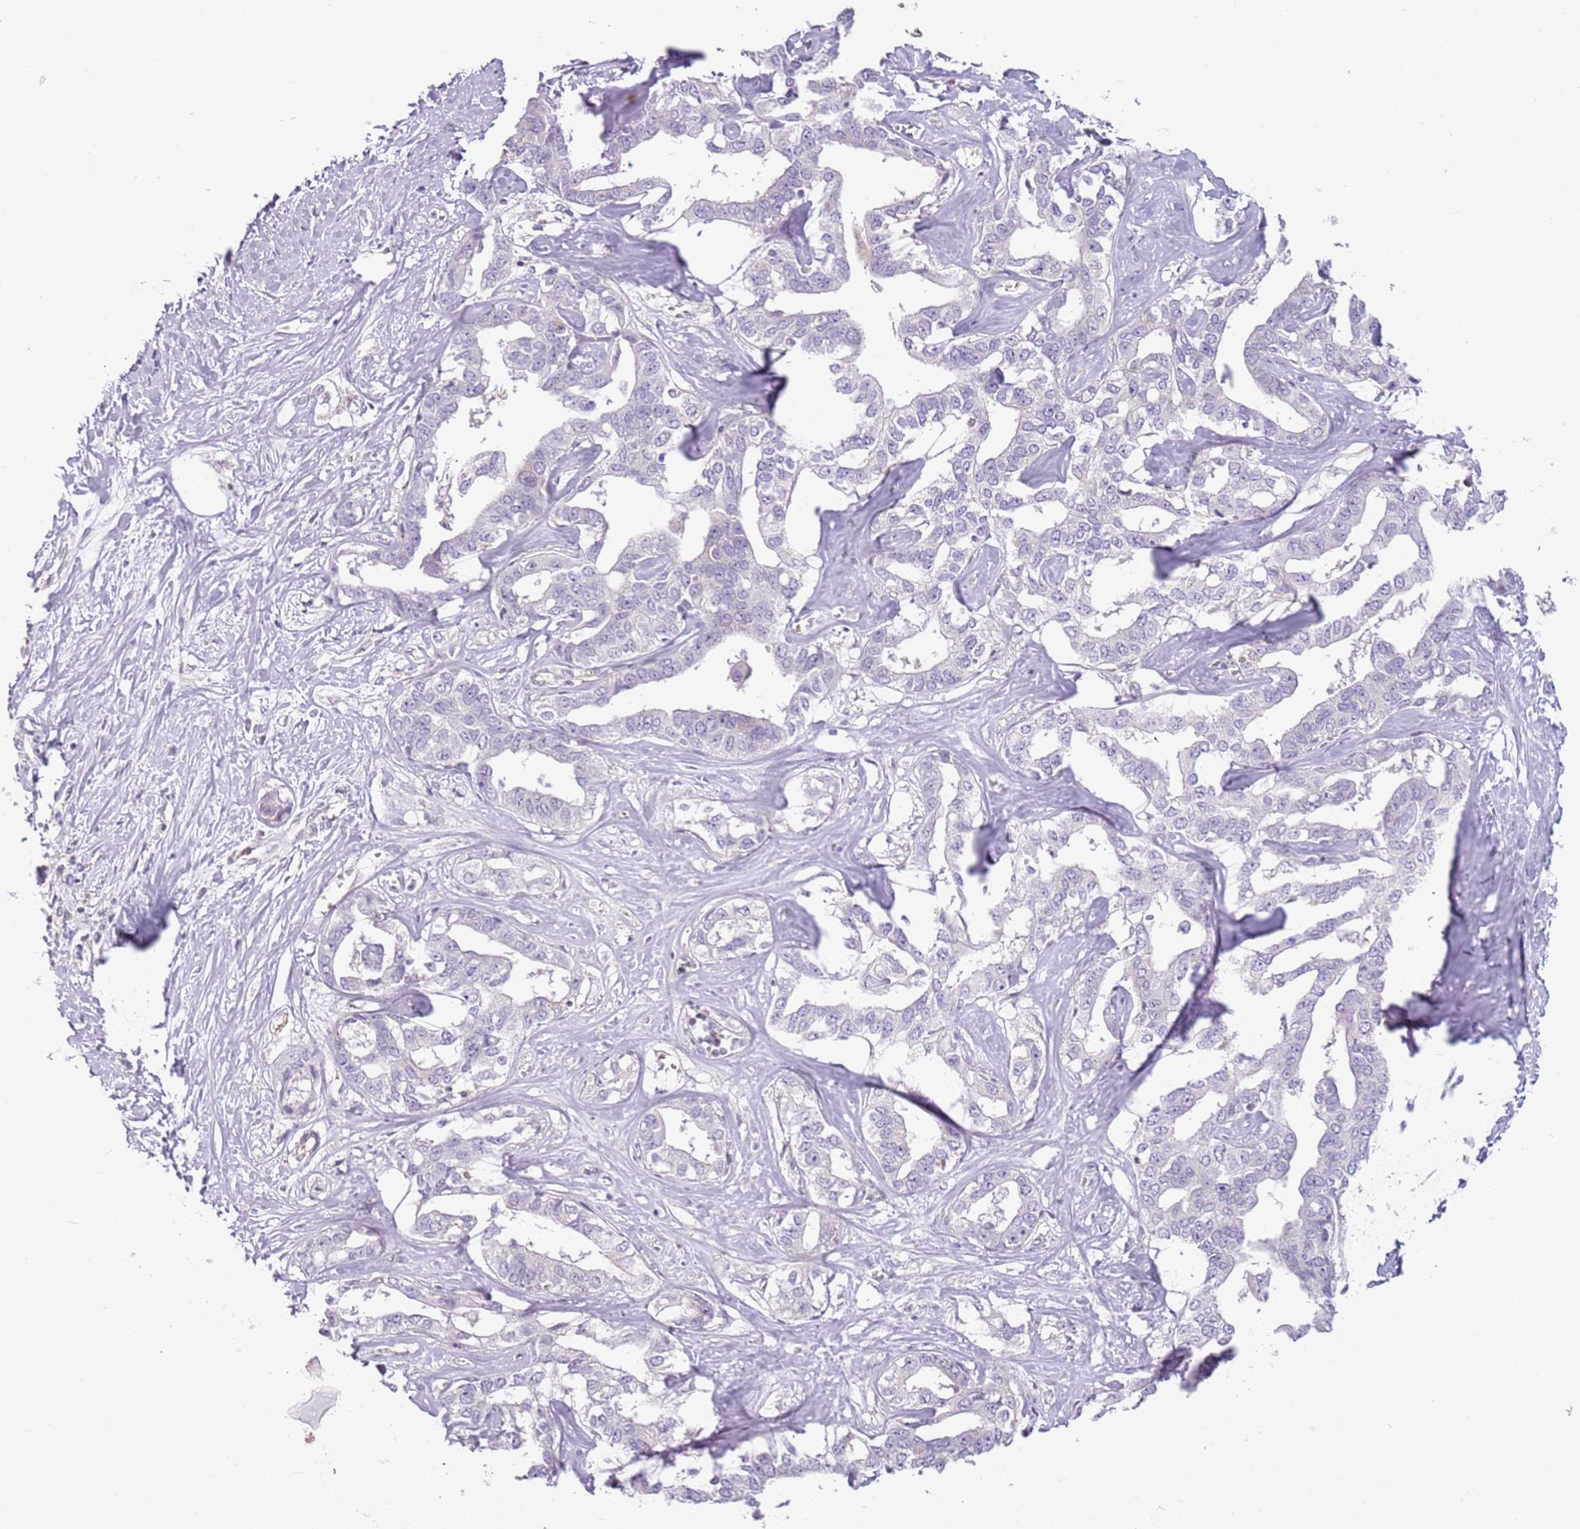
{"staining": {"intensity": "negative", "quantity": "none", "location": "none"}, "tissue": "liver cancer", "cell_type": "Tumor cells", "image_type": "cancer", "snomed": [{"axis": "morphology", "description": "Cholangiocarcinoma"}, {"axis": "topography", "description": "Liver"}], "caption": "Tumor cells show no significant protein expression in liver cholangiocarcinoma. (DAB immunohistochemistry visualized using brightfield microscopy, high magnification).", "gene": "DEFB116", "patient": {"sex": "male", "age": 59}}